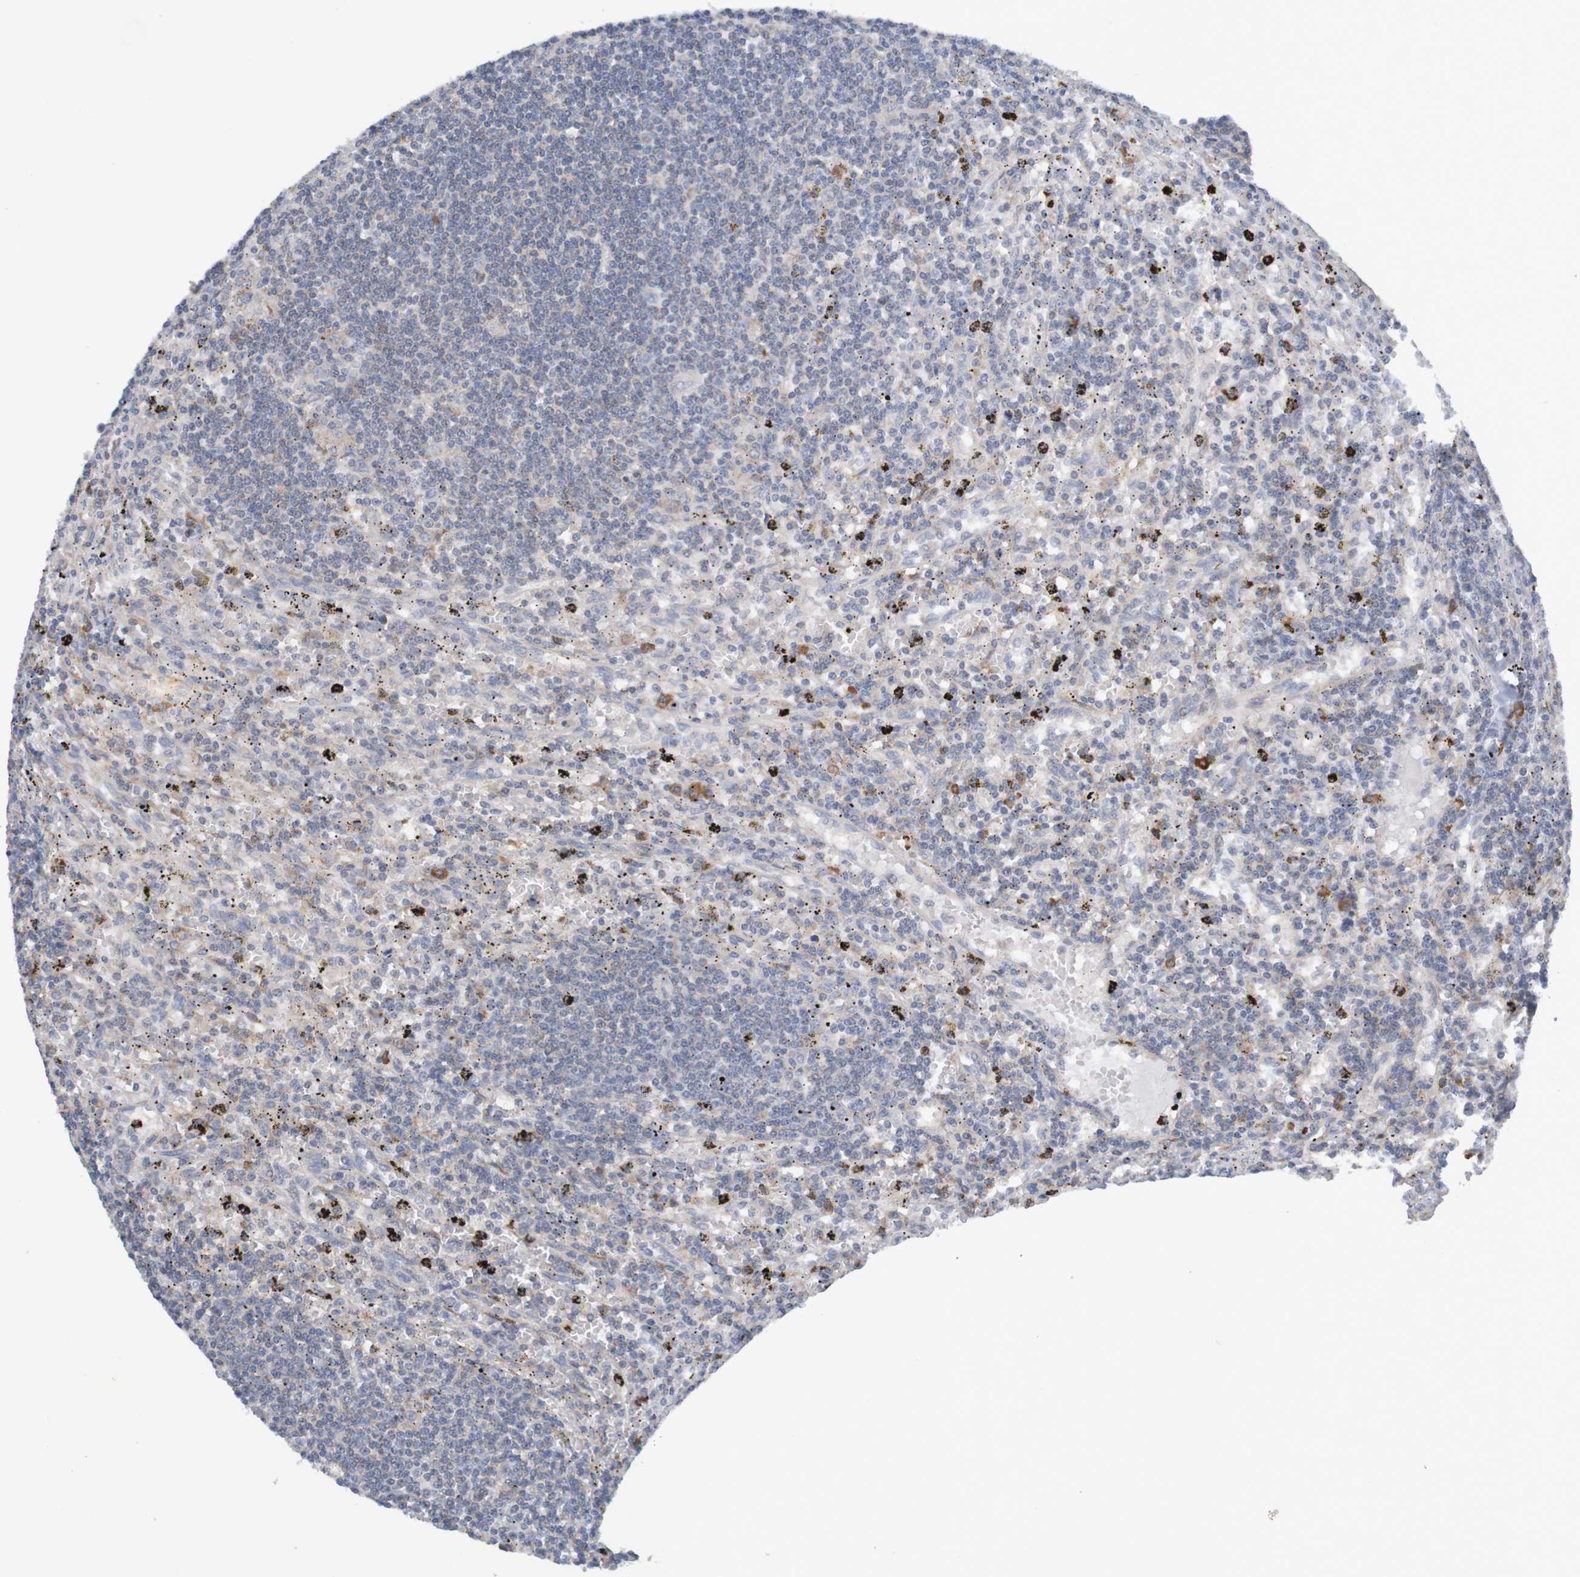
{"staining": {"intensity": "negative", "quantity": "none", "location": "none"}, "tissue": "lymphoma", "cell_type": "Tumor cells", "image_type": "cancer", "snomed": [{"axis": "morphology", "description": "Malignant lymphoma, non-Hodgkin's type, Low grade"}, {"axis": "topography", "description": "Spleen"}], "caption": "DAB (3,3'-diaminobenzidine) immunohistochemical staining of human lymphoma displays no significant expression in tumor cells.", "gene": "CLDN18", "patient": {"sex": "male", "age": 76}}